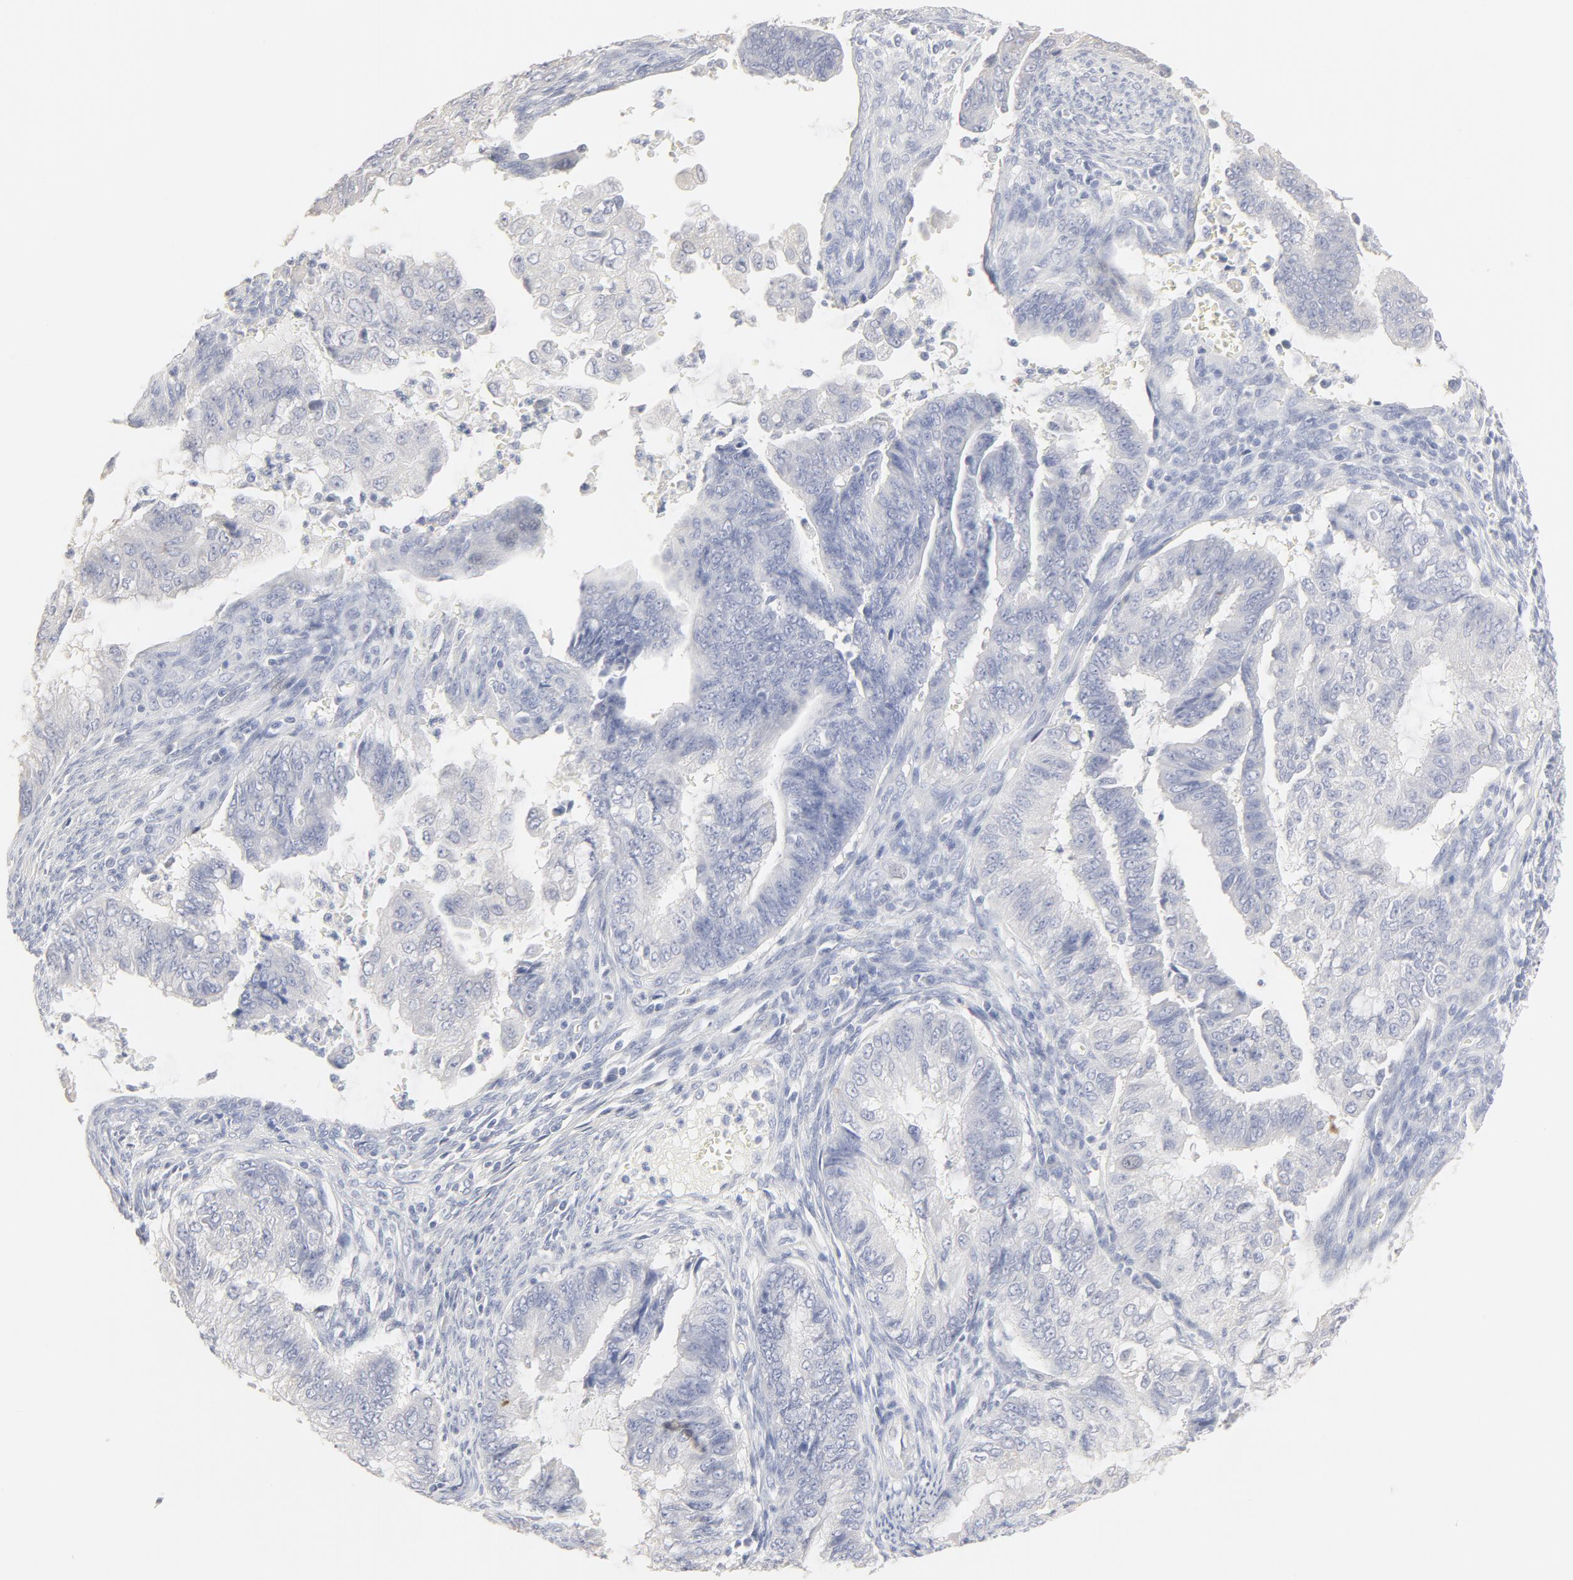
{"staining": {"intensity": "negative", "quantity": "none", "location": "none"}, "tissue": "endometrial cancer", "cell_type": "Tumor cells", "image_type": "cancer", "snomed": [{"axis": "morphology", "description": "Adenocarcinoma, NOS"}, {"axis": "topography", "description": "Endometrium"}], "caption": "Tumor cells are negative for protein expression in human endometrial cancer.", "gene": "FCGBP", "patient": {"sex": "female", "age": 75}}